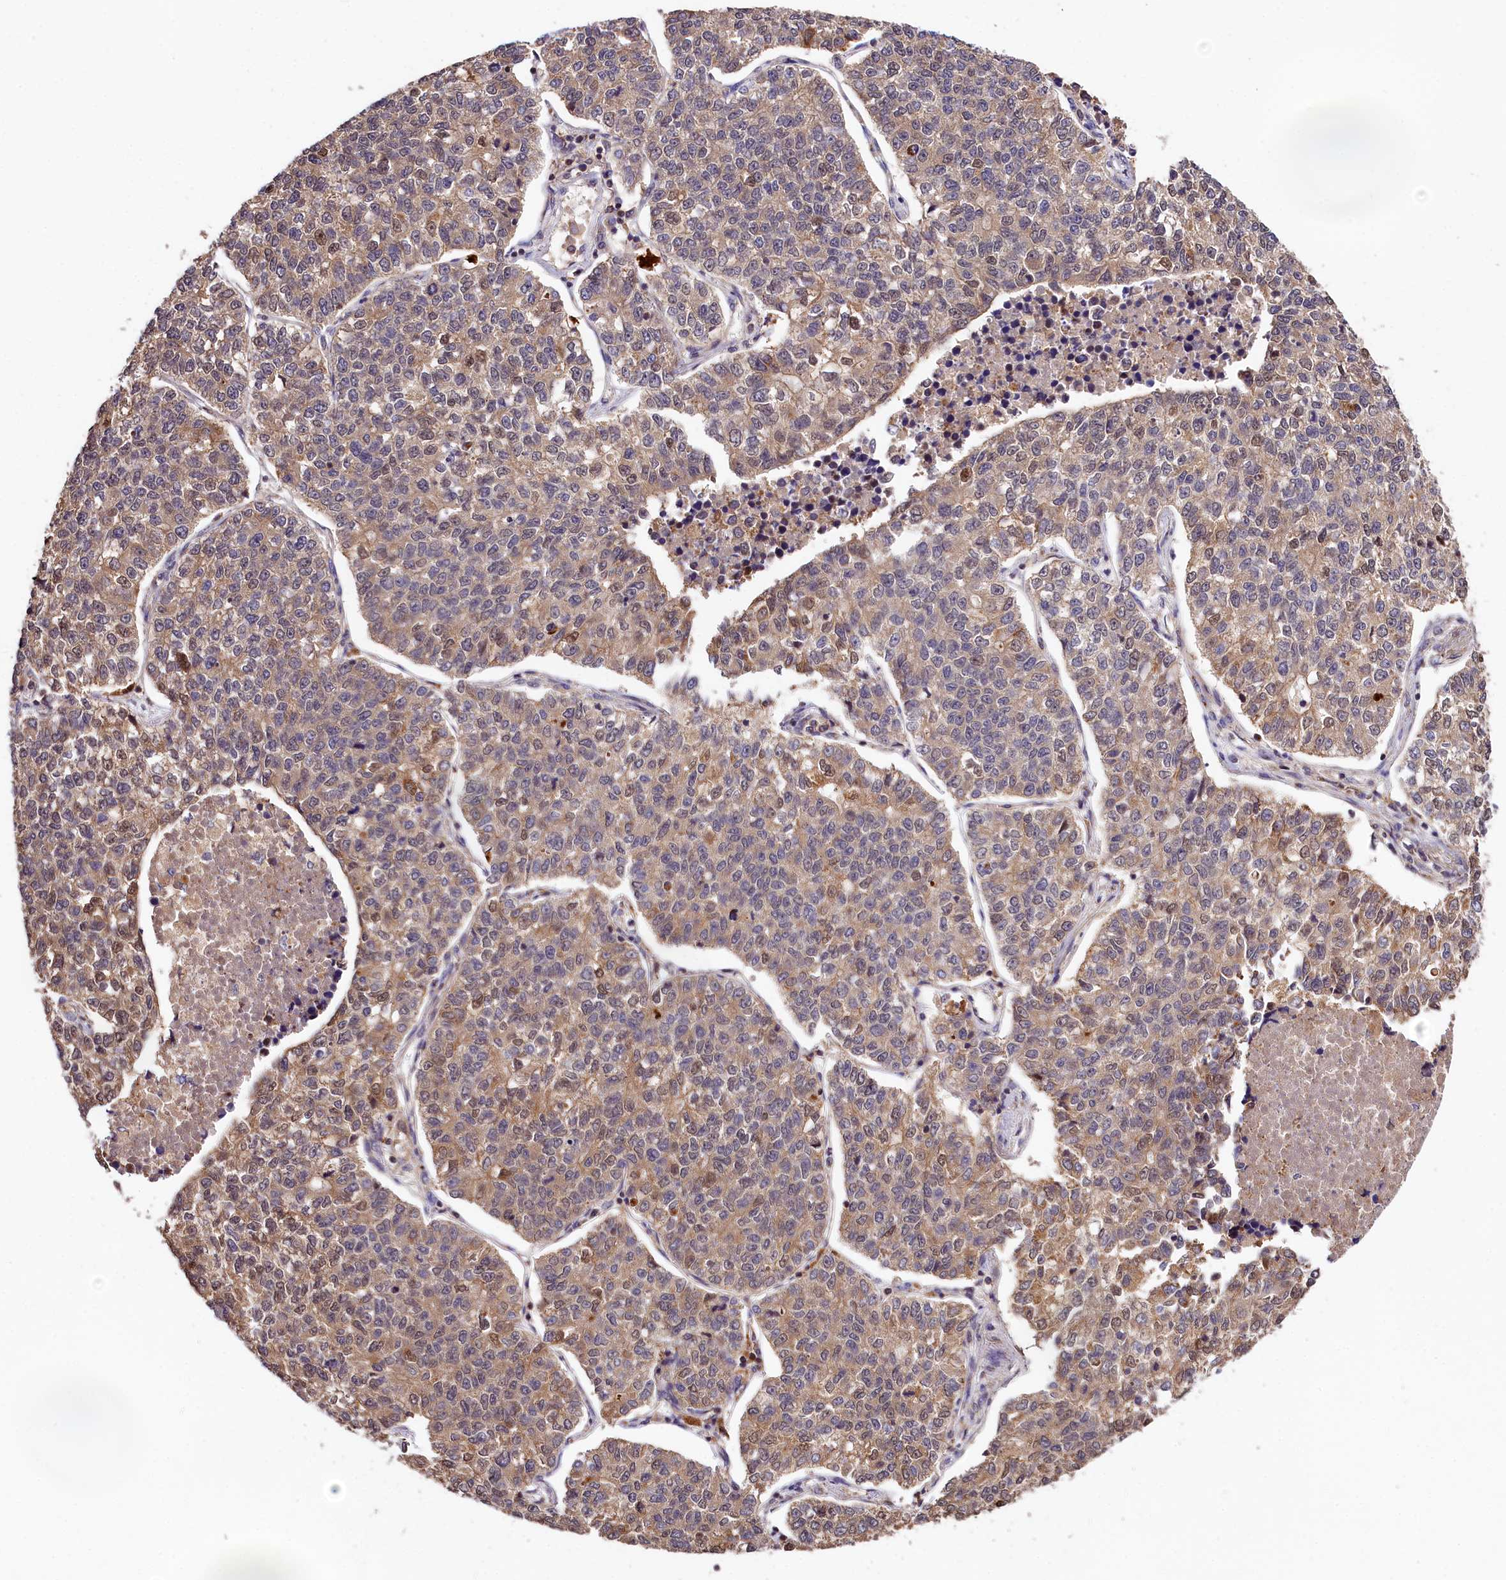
{"staining": {"intensity": "moderate", "quantity": "25%-75%", "location": "cytoplasmic/membranous"}, "tissue": "lung cancer", "cell_type": "Tumor cells", "image_type": "cancer", "snomed": [{"axis": "morphology", "description": "Adenocarcinoma, NOS"}, {"axis": "topography", "description": "Lung"}], "caption": "IHC staining of lung cancer (adenocarcinoma), which exhibits medium levels of moderate cytoplasmic/membranous expression in approximately 25%-75% of tumor cells indicating moderate cytoplasmic/membranous protein staining. The staining was performed using DAB (brown) for protein detection and nuclei were counterstained in hematoxylin (blue).", "gene": "KPTN", "patient": {"sex": "male", "age": 49}}